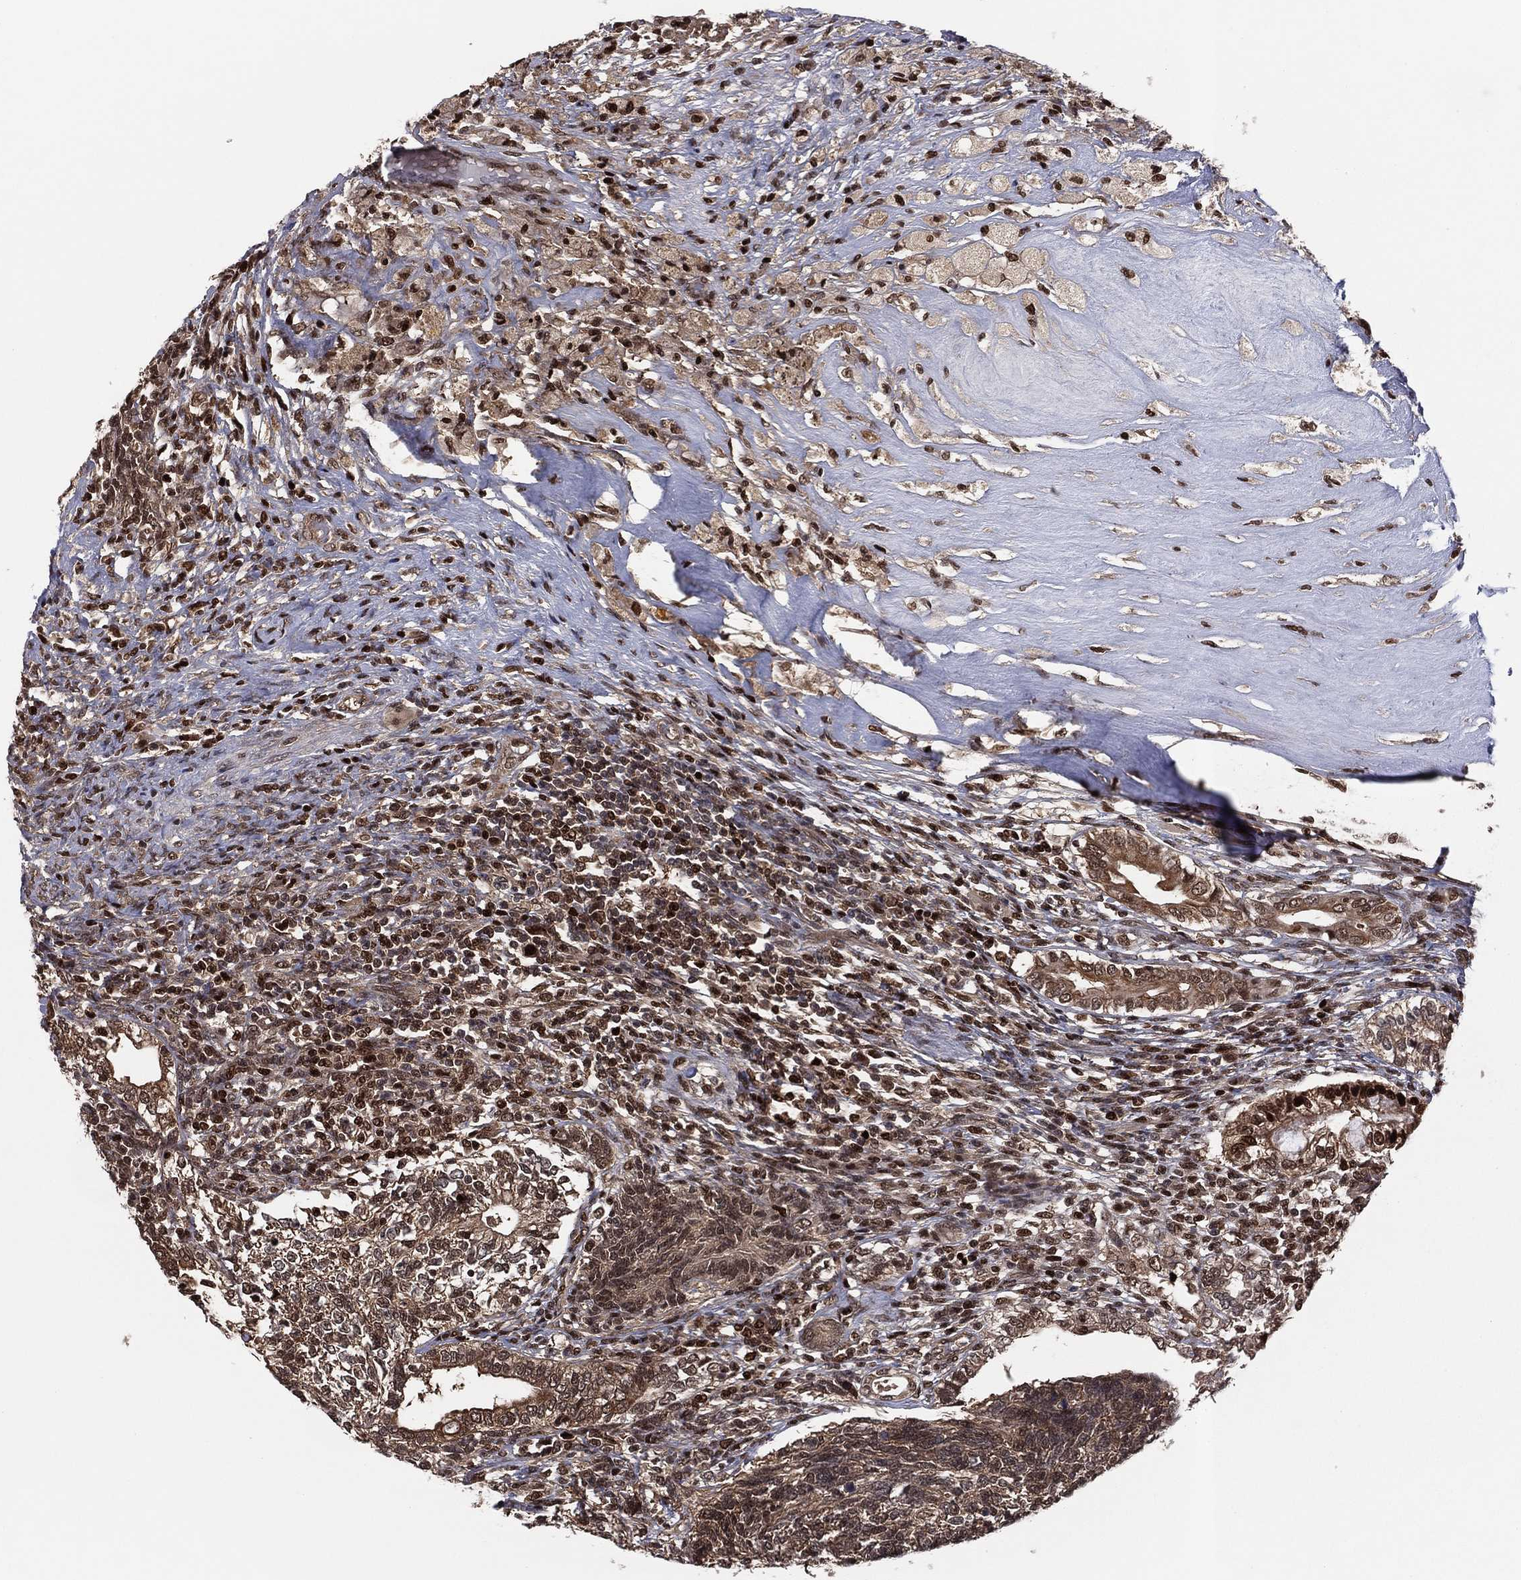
{"staining": {"intensity": "strong", "quantity": ">75%", "location": "cytoplasmic/membranous,nuclear"}, "tissue": "testis cancer", "cell_type": "Tumor cells", "image_type": "cancer", "snomed": [{"axis": "morphology", "description": "Seminoma, NOS"}, {"axis": "morphology", "description": "Carcinoma, Embryonal, NOS"}, {"axis": "topography", "description": "Testis"}], "caption": "Human testis cancer (embryonal carcinoma) stained for a protein (brown) demonstrates strong cytoplasmic/membranous and nuclear positive staining in about >75% of tumor cells.", "gene": "PSMA1", "patient": {"sex": "male", "age": 41}}